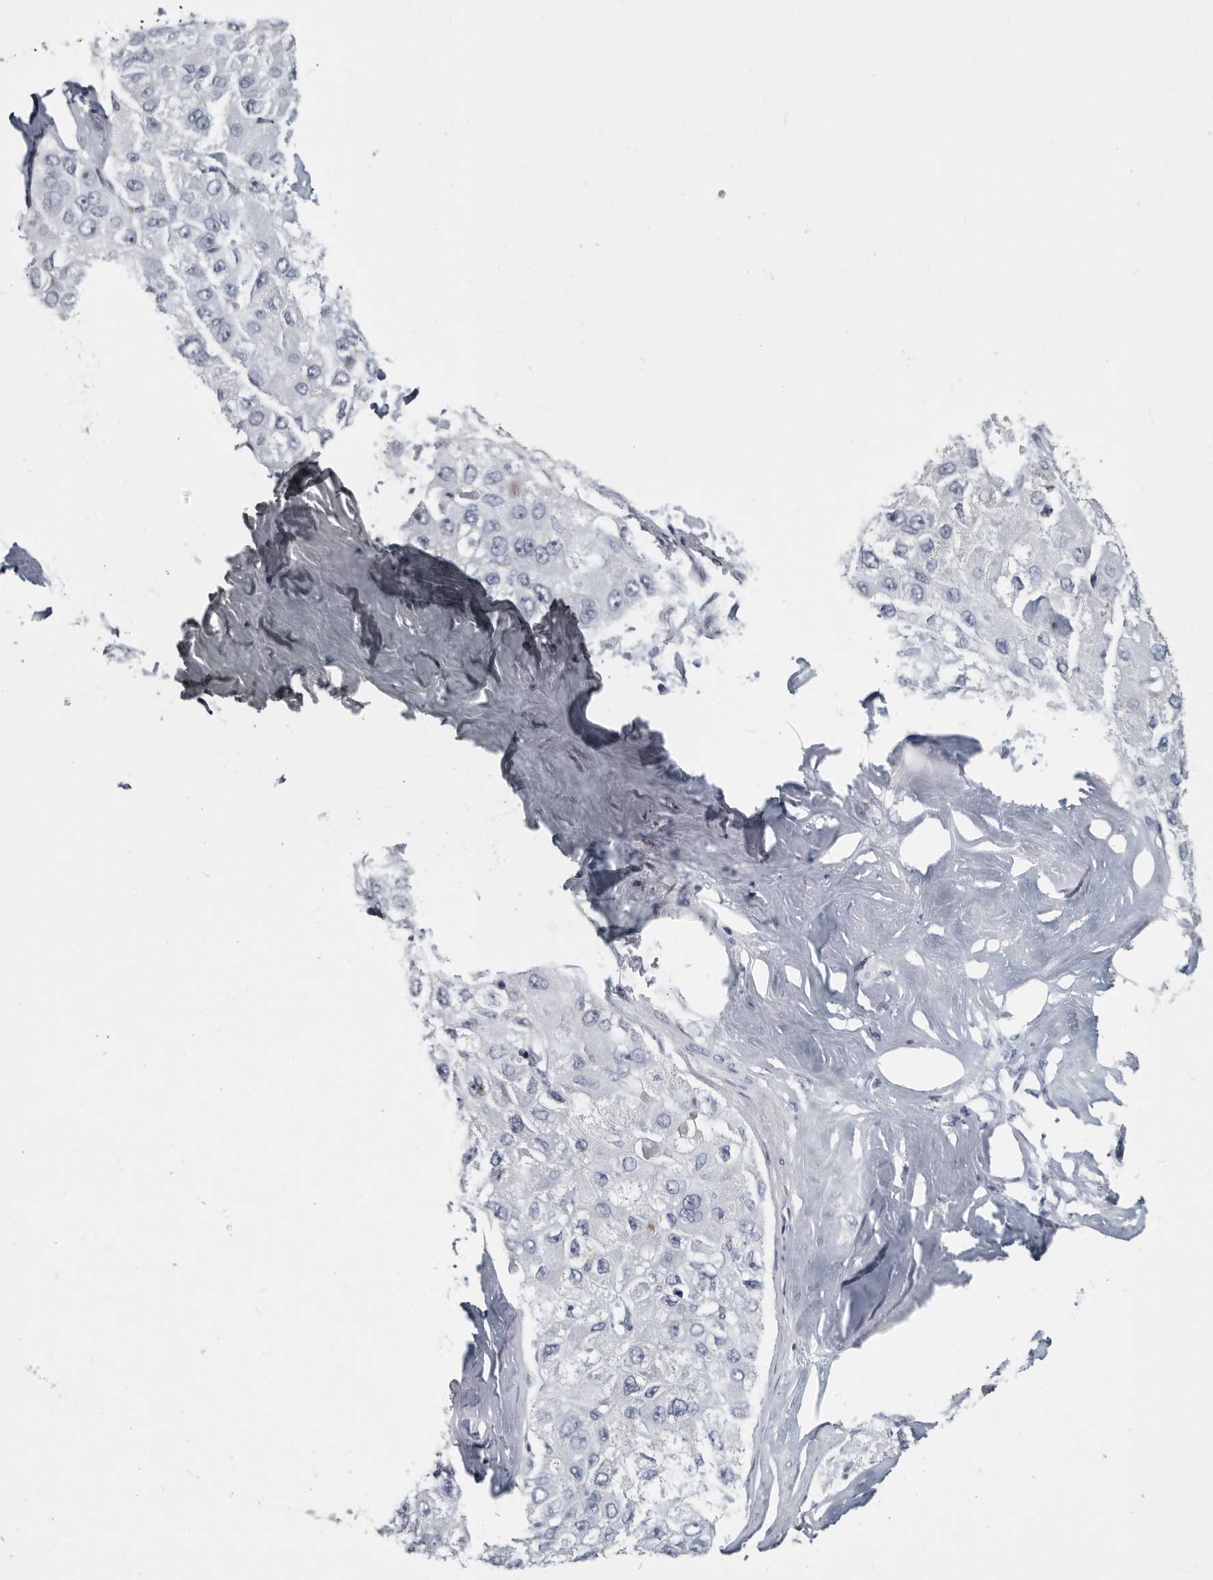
{"staining": {"intensity": "negative", "quantity": "none", "location": "none"}, "tissue": "liver cancer", "cell_type": "Tumor cells", "image_type": "cancer", "snomed": [{"axis": "morphology", "description": "Carcinoma, Hepatocellular, NOS"}, {"axis": "topography", "description": "Liver"}], "caption": "Tumor cells are negative for brown protein staining in liver cancer (hepatocellular carcinoma).", "gene": "WRAP73", "patient": {"sex": "male", "age": 80}}